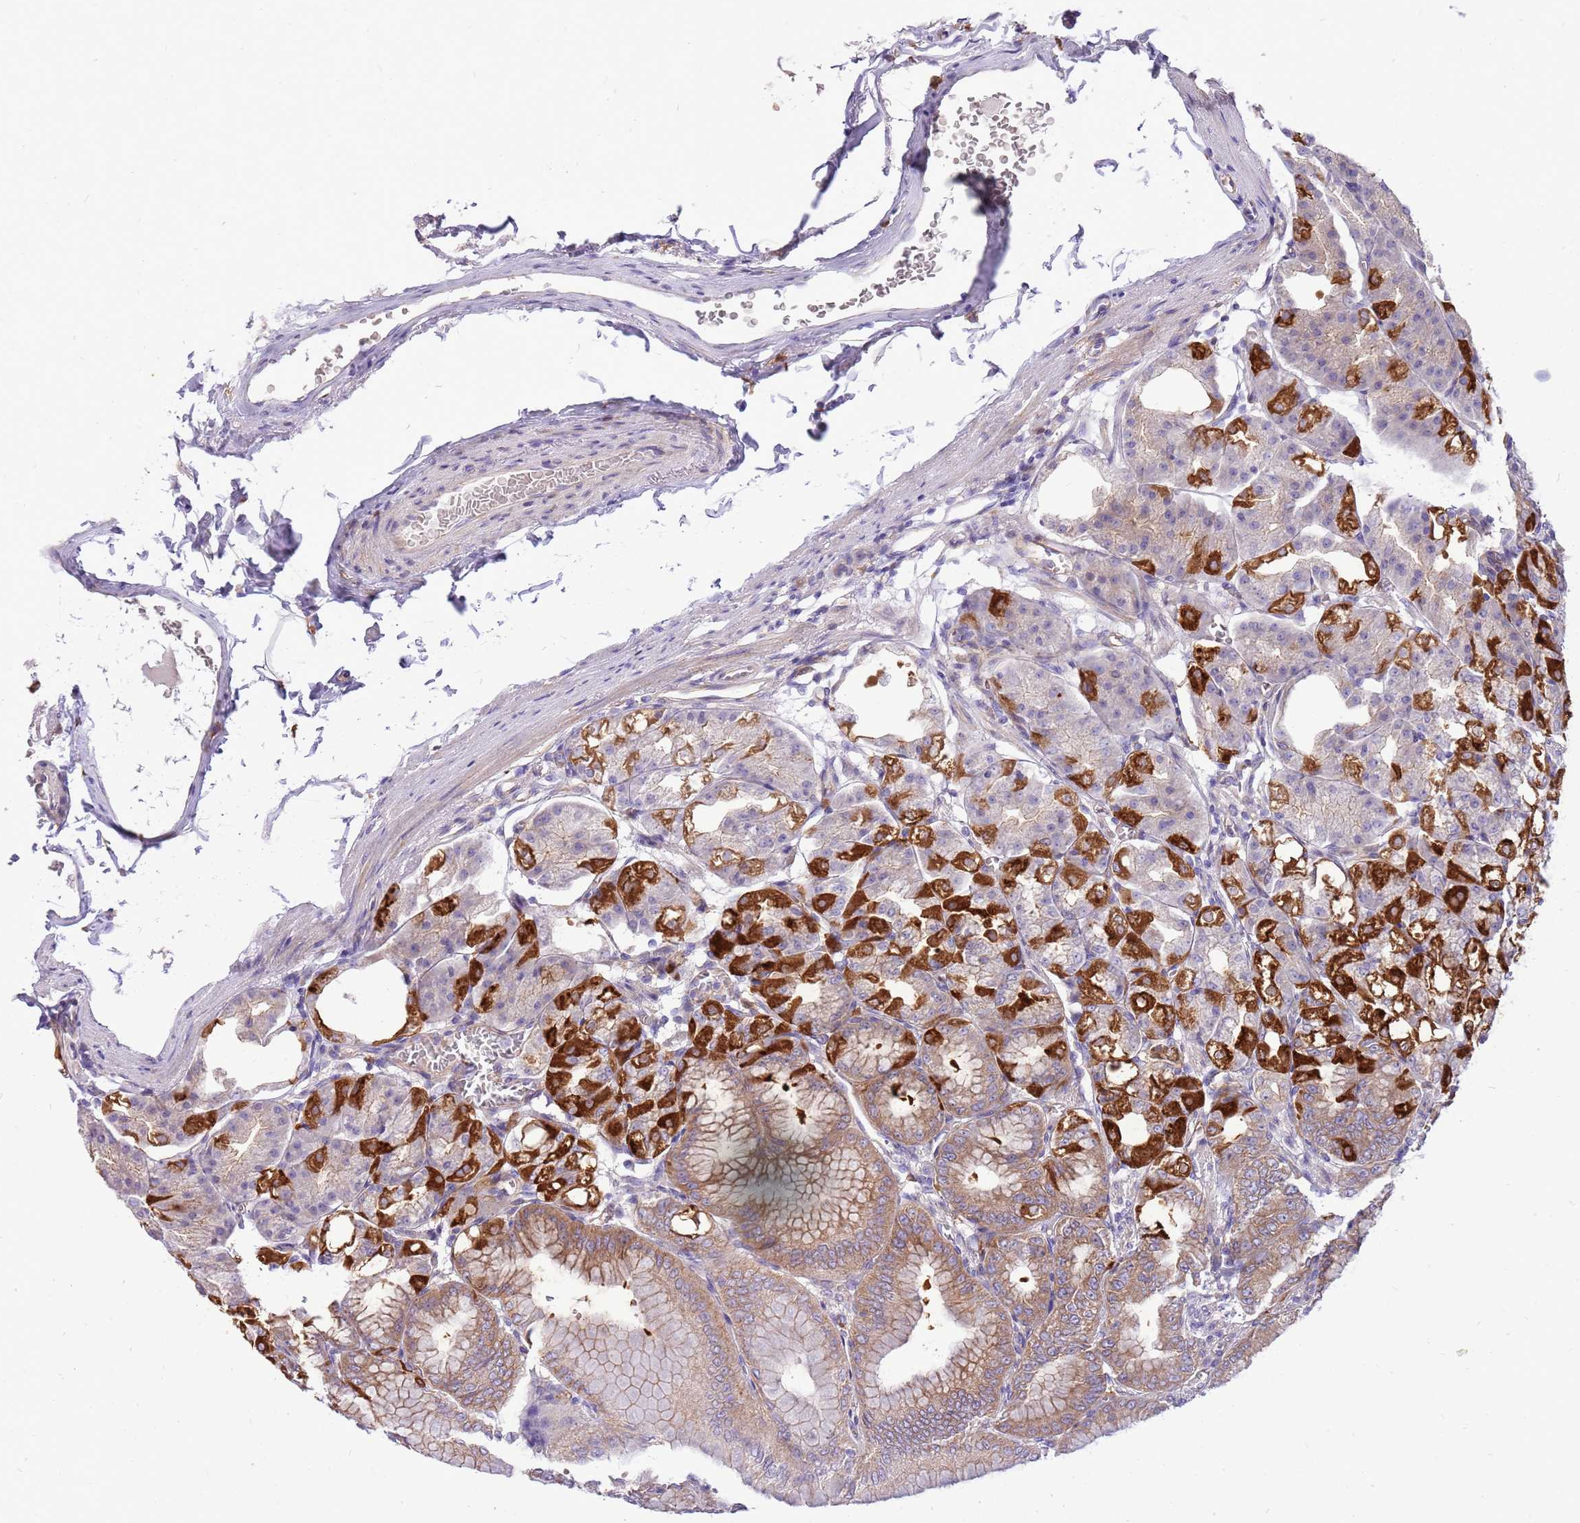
{"staining": {"intensity": "strong", "quantity": "25%-75%", "location": "cytoplasmic/membranous"}, "tissue": "stomach", "cell_type": "Glandular cells", "image_type": "normal", "snomed": [{"axis": "morphology", "description": "Normal tissue, NOS"}, {"axis": "topography", "description": "Stomach, lower"}], "caption": "A photomicrograph showing strong cytoplasmic/membranous positivity in about 25%-75% of glandular cells in normal stomach, as visualized by brown immunohistochemical staining.", "gene": "WDR90", "patient": {"sex": "male", "age": 71}}